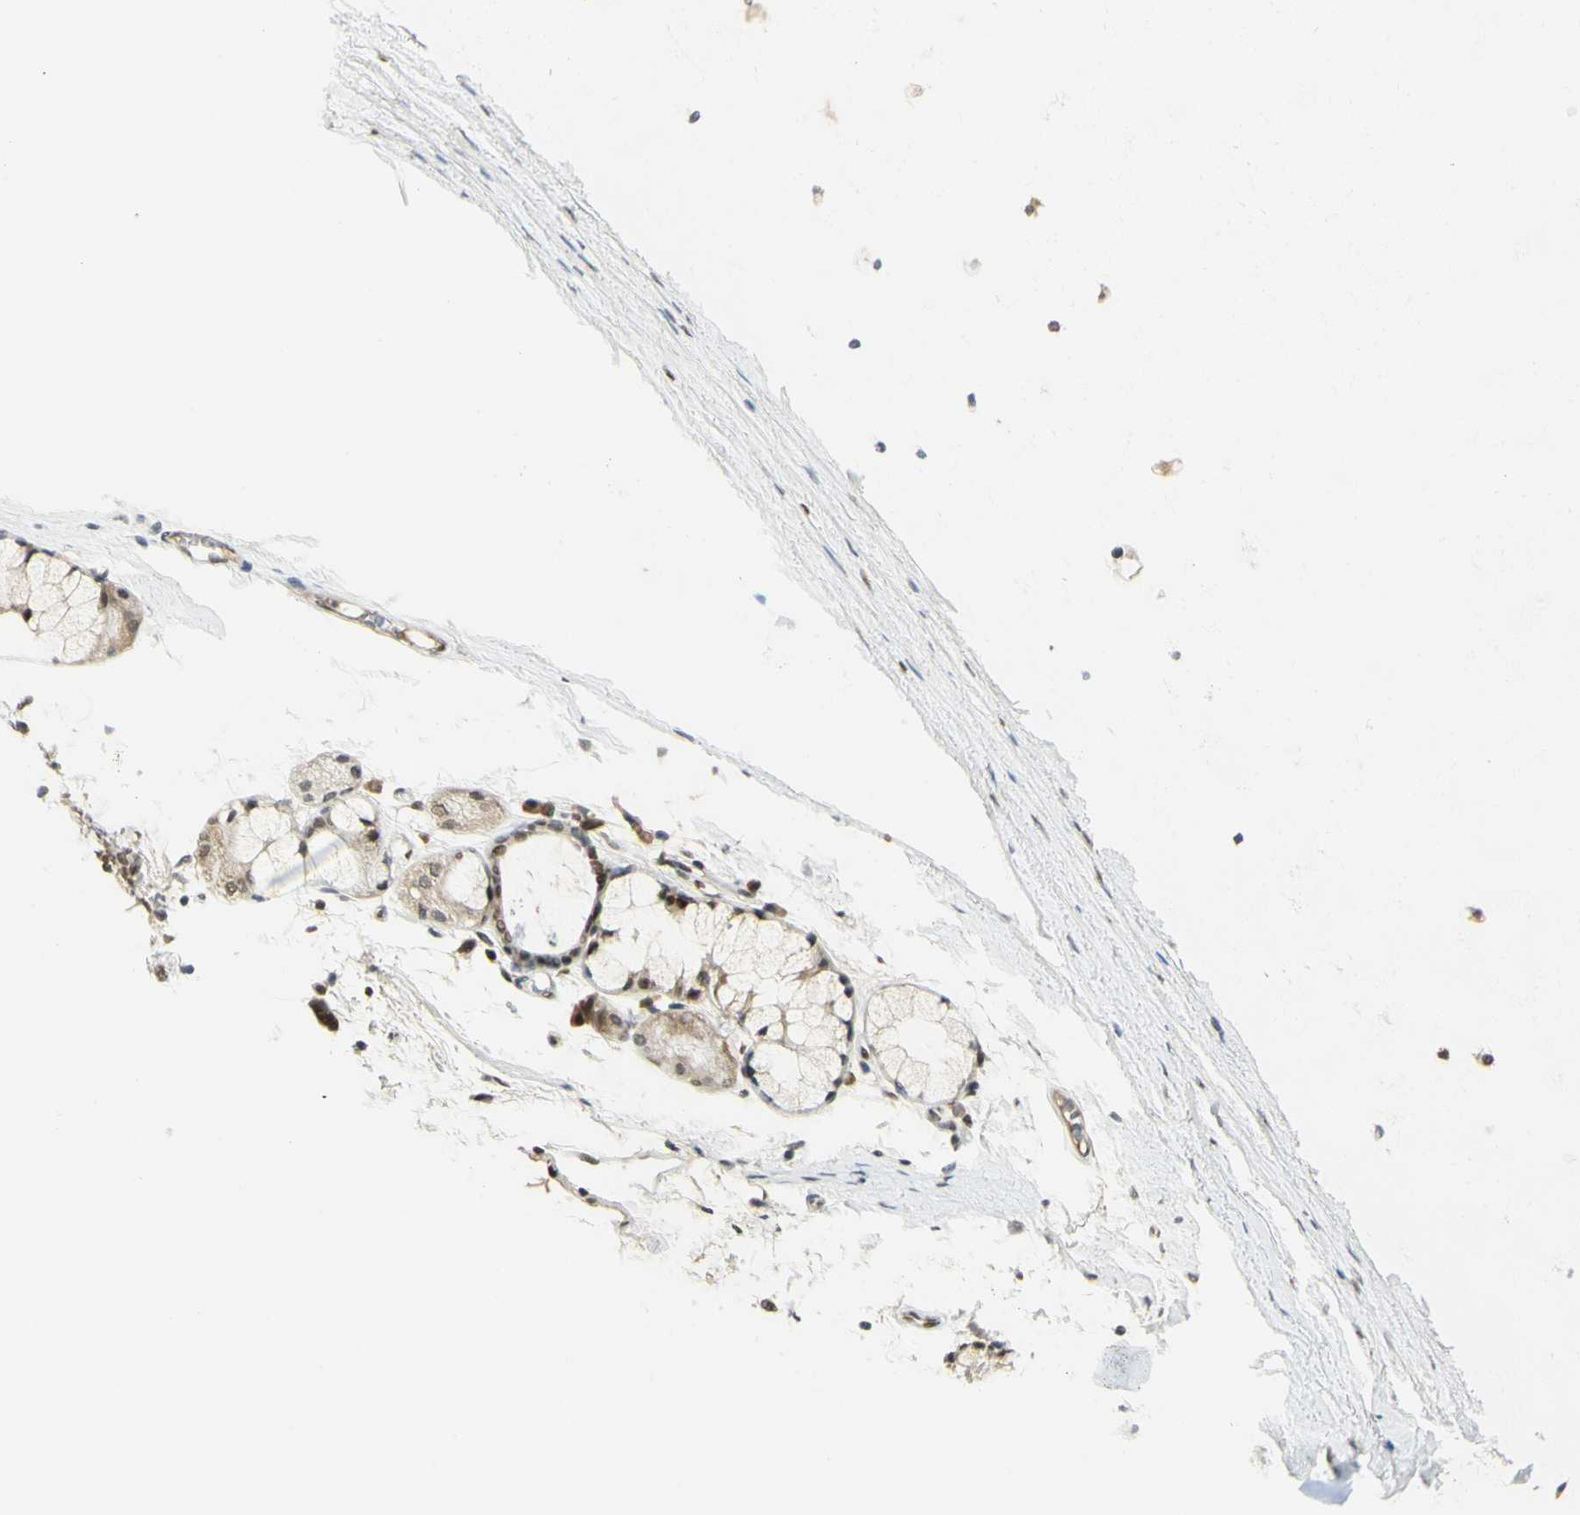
{"staining": {"intensity": "moderate", "quantity": ">75%", "location": "nuclear"}, "tissue": "adipose tissue", "cell_type": "Adipocytes", "image_type": "normal", "snomed": [{"axis": "morphology", "description": "Normal tissue, NOS"}, {"axis": "topography", "description": "Bronchus"}], "caption": "IHC photomicrograph of unremarkable adipose tissue: human adipose tissue stained using IHC reveals medium levels of moderate protein expression localized specifically in the nuclear of adipocytes, appearing as a nuclear brown color.", "gene": "DDX1", "patient": {"sex": "female", "age": 73}}